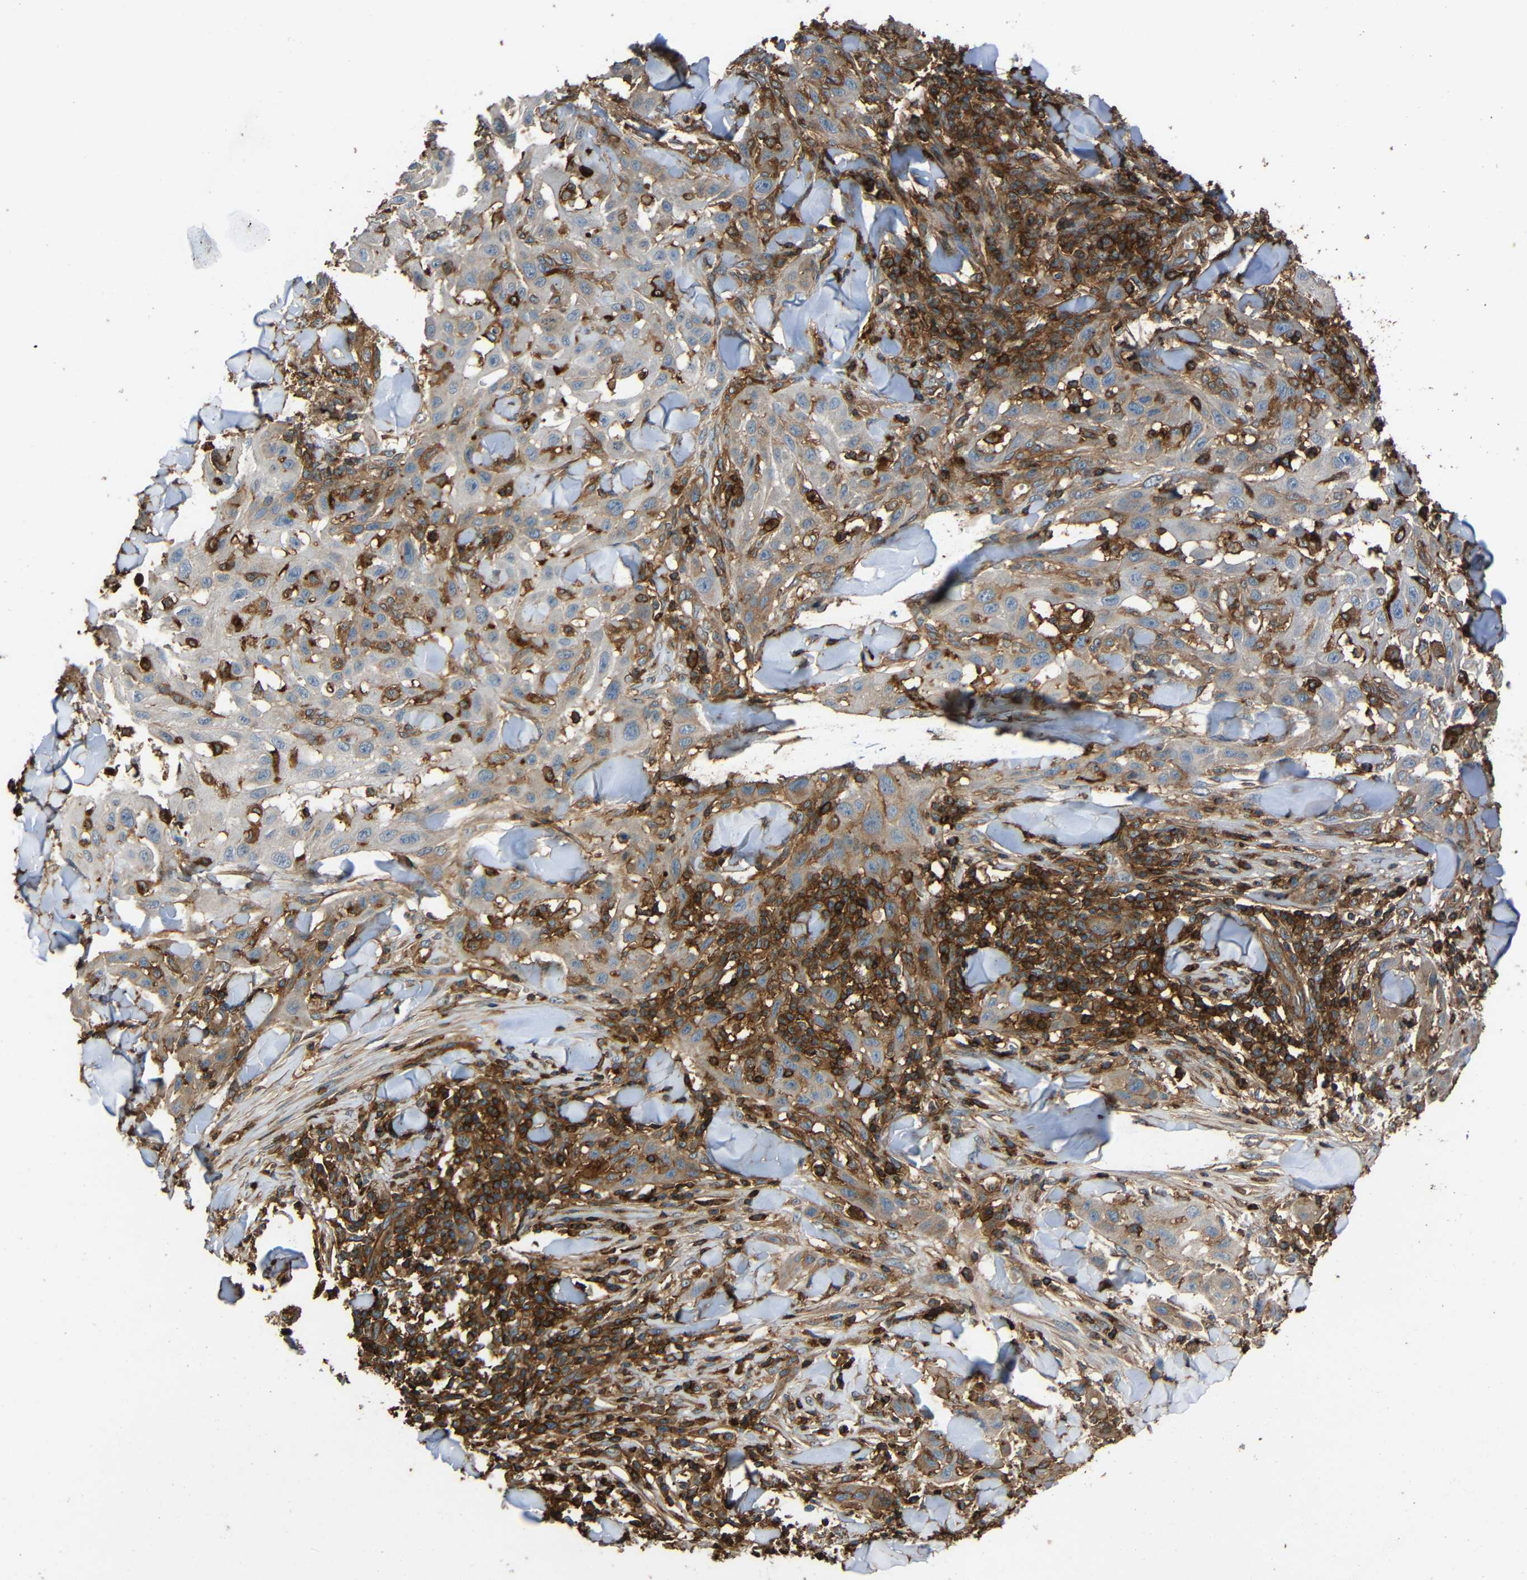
{"staining": {"intensity": "weak", "quantity": "<25%", "location": "cytoplasmic/membranous"}, "tissue": "skin cancer", "cell_type": "Tumor cells", "image_type": "cancer", "snomed": [{"axis": "morphology", "description": "Squamous cell carcinoma, NOS"}, {"axis": "topography", "description": "Skin"}], "caption": "Skin cancer (squamous cell carcinoma) was stained to show a protein in brown. There is no significant expression in tumor cells.", "gene": "ADGRE5", "patient": {"sex": "male", "age": 24}}